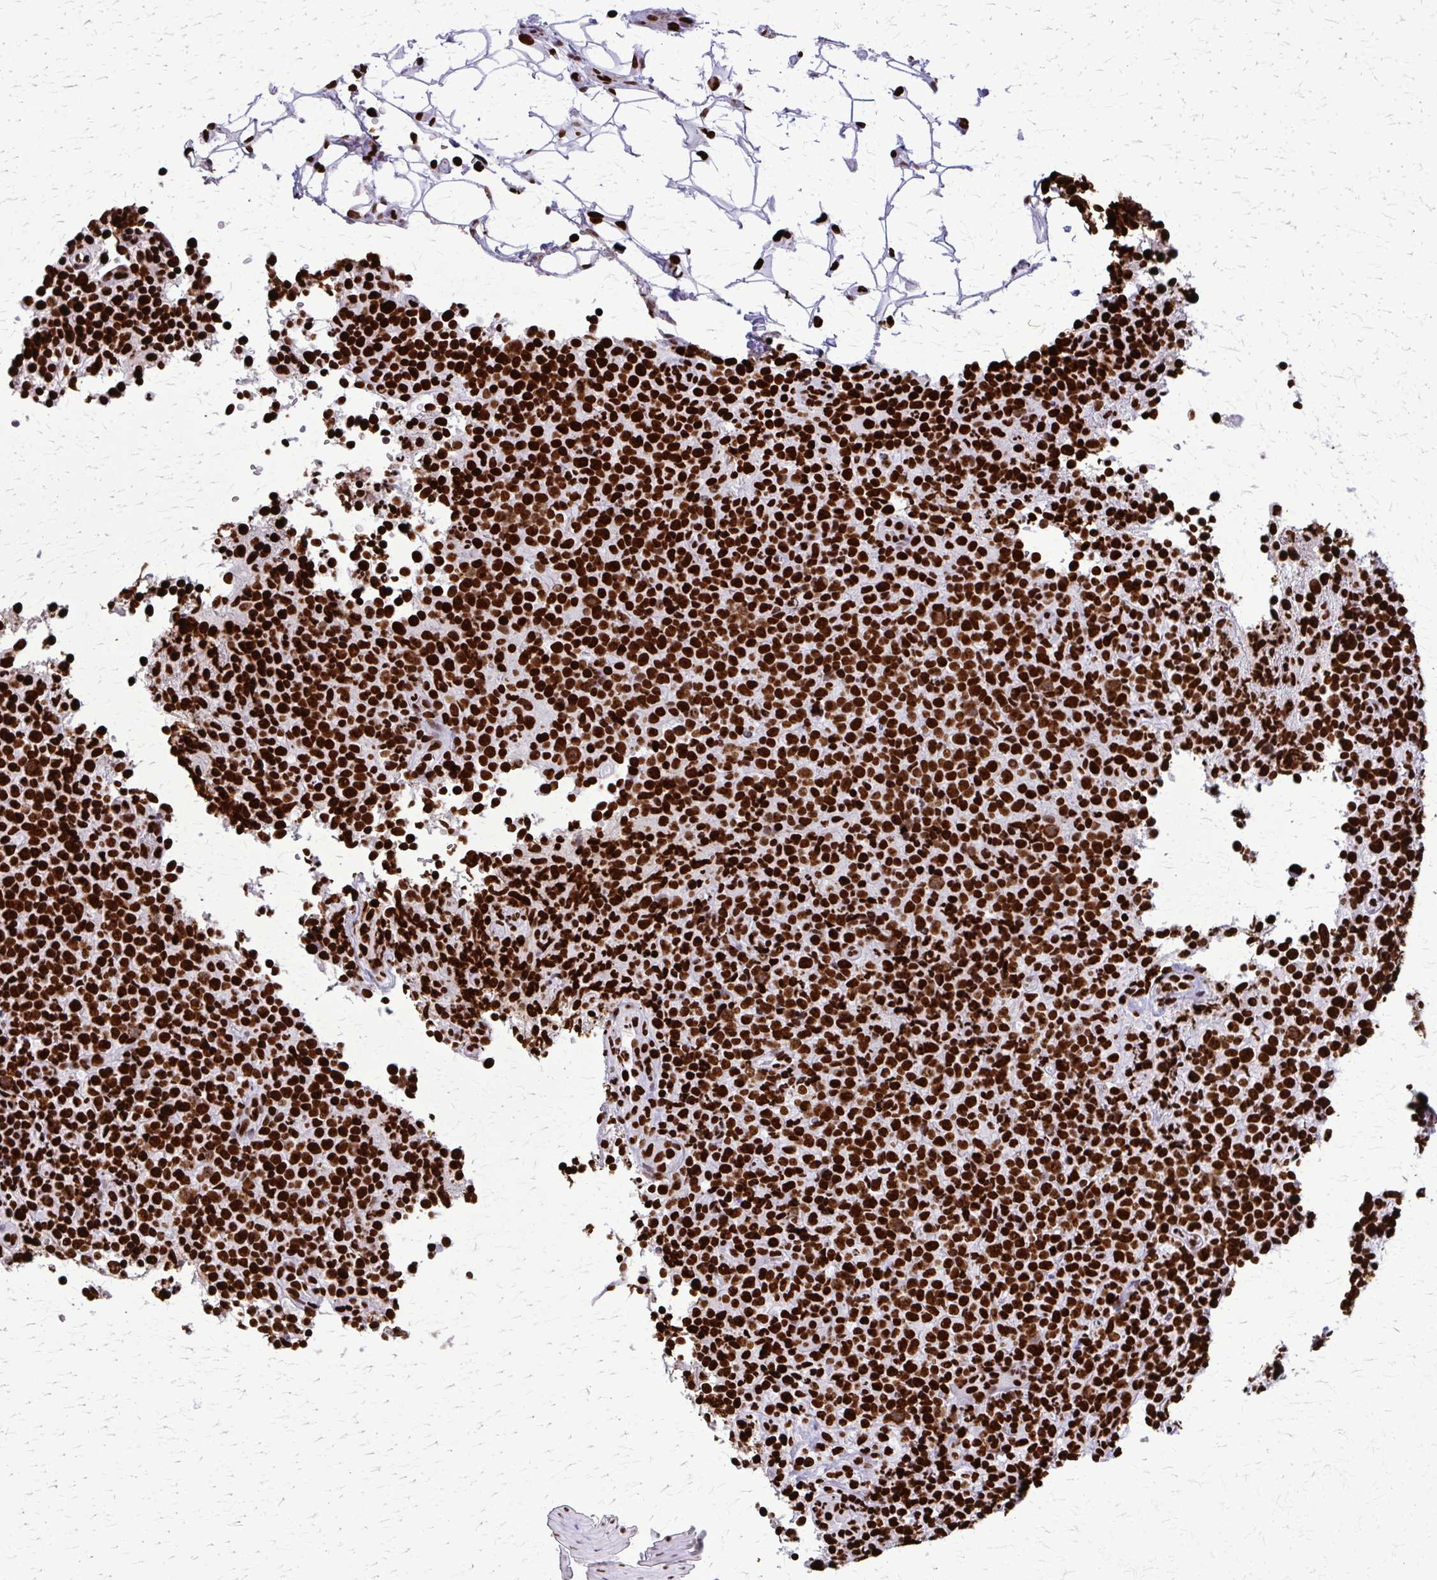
{"staining": {"intensity": "strong", "quantity": ">75%", "location": "nuclear"}, "tissue": "lymphoma", "cell_type": "Tumor cells", "image_type": "cancer", "snomed": [{"axis": "morphology", "description": "Malignant lymphoma, non-Hodgkin's type, High grade"}, {"axis": "topography", "description": "Lymph node"}], "caption": "Lymphoma stained for a protein (brown) displays strong nuclear positive positivity in about >75% of tumor cells.", "gene": "SFPQ", "patient": {"sex": "male", "age": 54}}